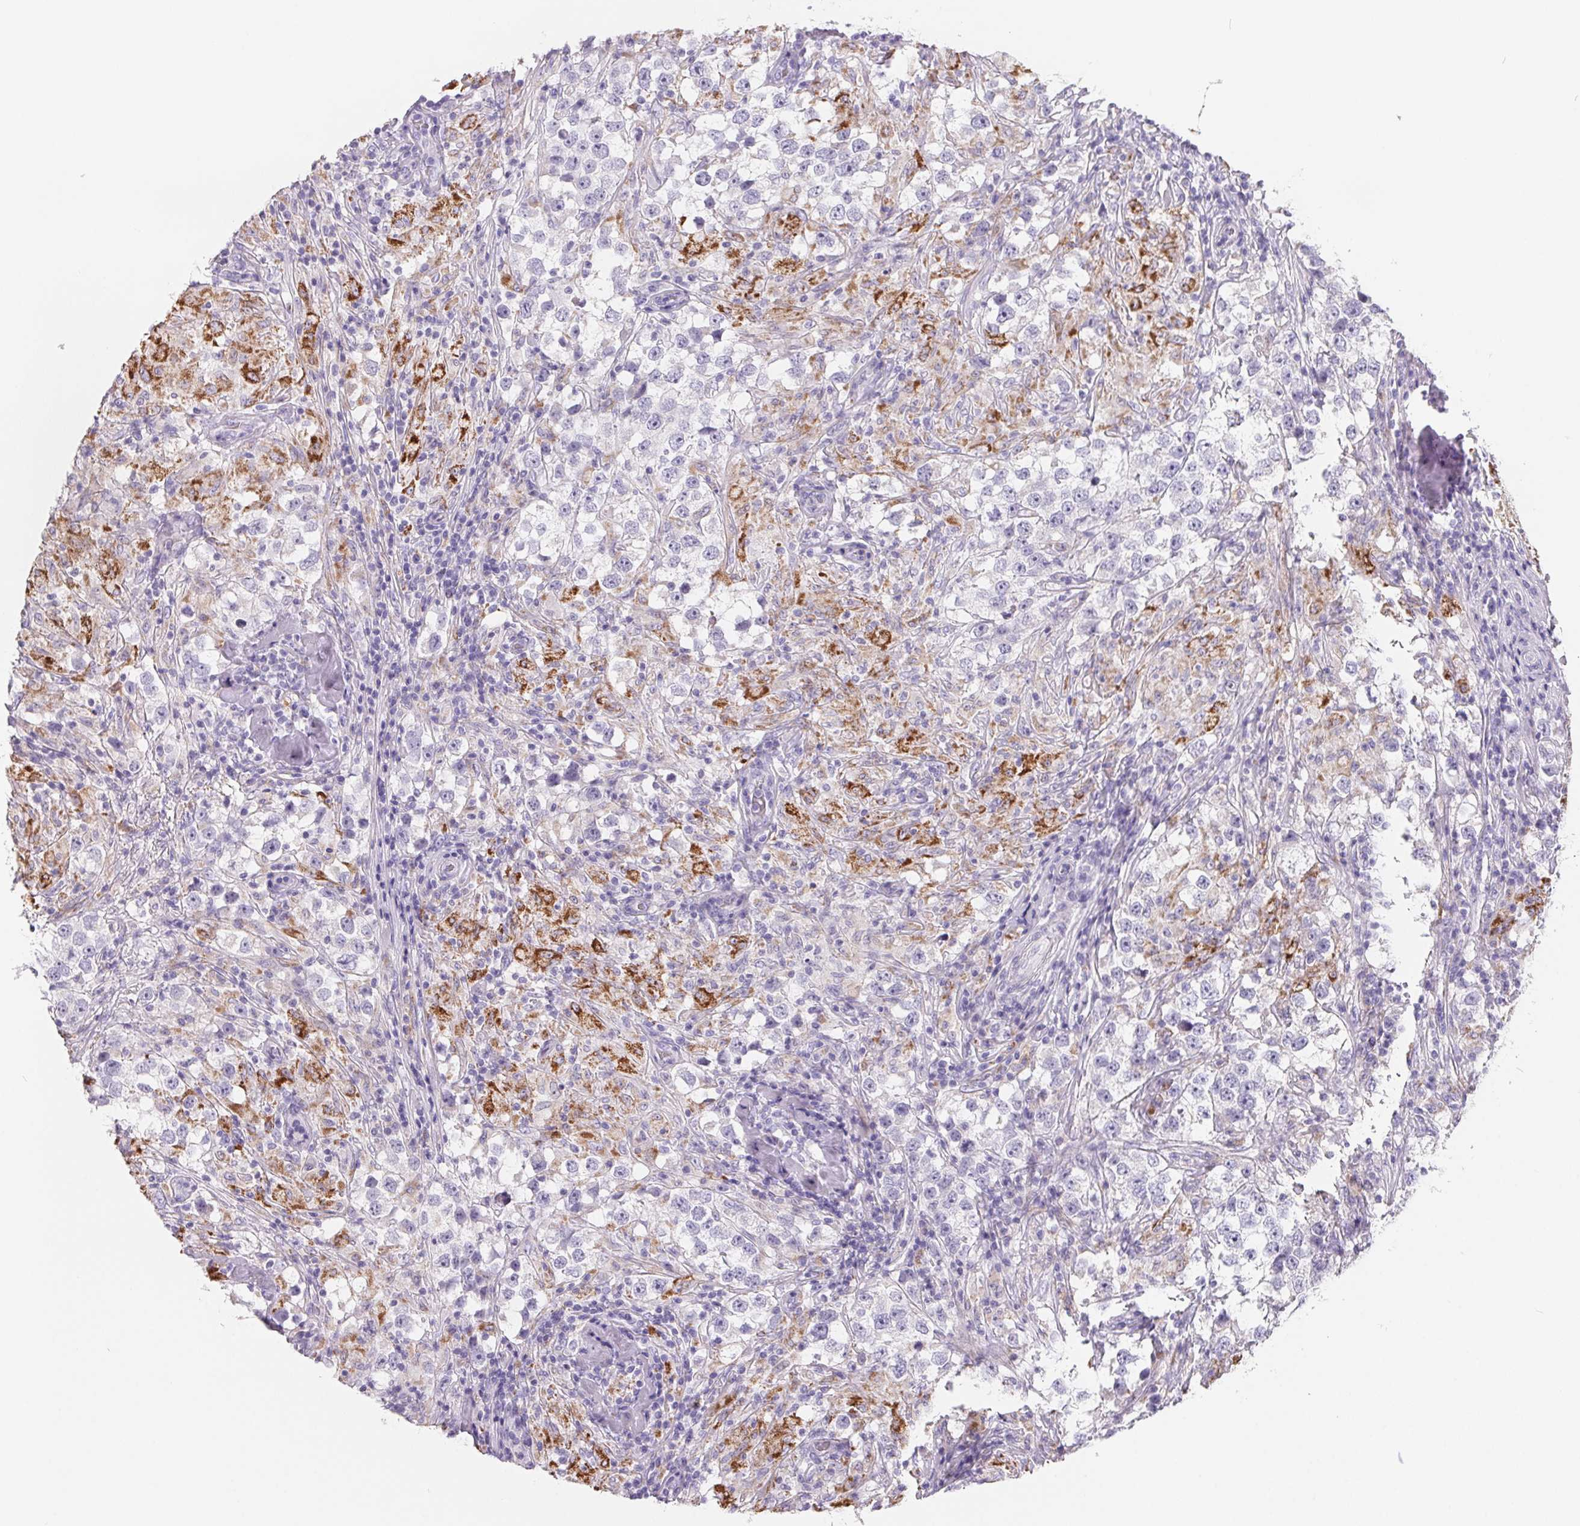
{"staining": {"intensity": "strong", "quantity": "25%-75%", "location": "cytoplasmic/membranous"}, "tissue": "testis cancer", "cell_type": "Tumor cells", "image_type": "cancer", "snomed": [{"axis": "morphology", "description": "Seminoma, NOS"}, {"axis": "topography", "description": "Testis"}], "caption": "Strong cytoplasmic/membranous expression is identified in about 25%-75% of tumor cells in testis seminoma.", "gene": "FDX1", "patient": {"sex": "male", "age": 46}}